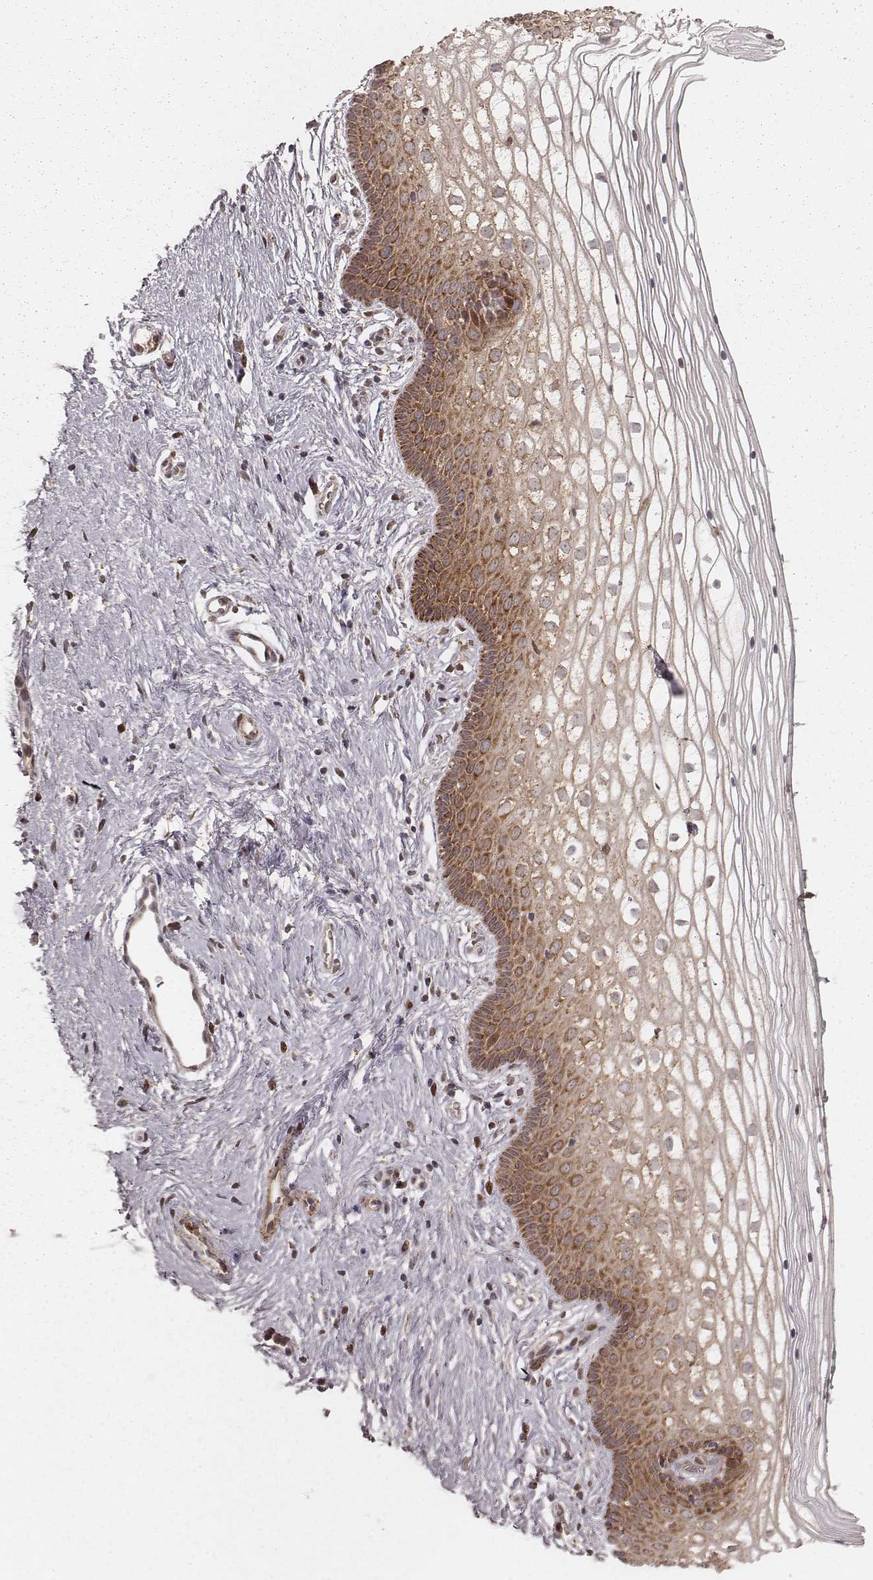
{"staining": {"intensity": "moderate", "quantity": "25%-75%", "location": "cytoplasmic/membranous"}, "tissue": "vagina", "cell_type": "Squamous epithelial cells", "image_type": "normal", "snomed": [{"axis": "morphology", "description": "Normal tissue, NOS"}, {"axis": "topography", "description": "Vagina"}], "caption": "Protein staining demonstrates moderate cytoplasmic/membranous staining in approximately 25%-75% of squamous epithelial cells in benign vagina. (Stains: DAB (3,3'-diaminobenzidine) in brown, nuclei in blue, Microscopy: brightfield microscopy at high magnification).", "gene": "NDUFA7", "patient": {"sex": "female", "age": 36}}